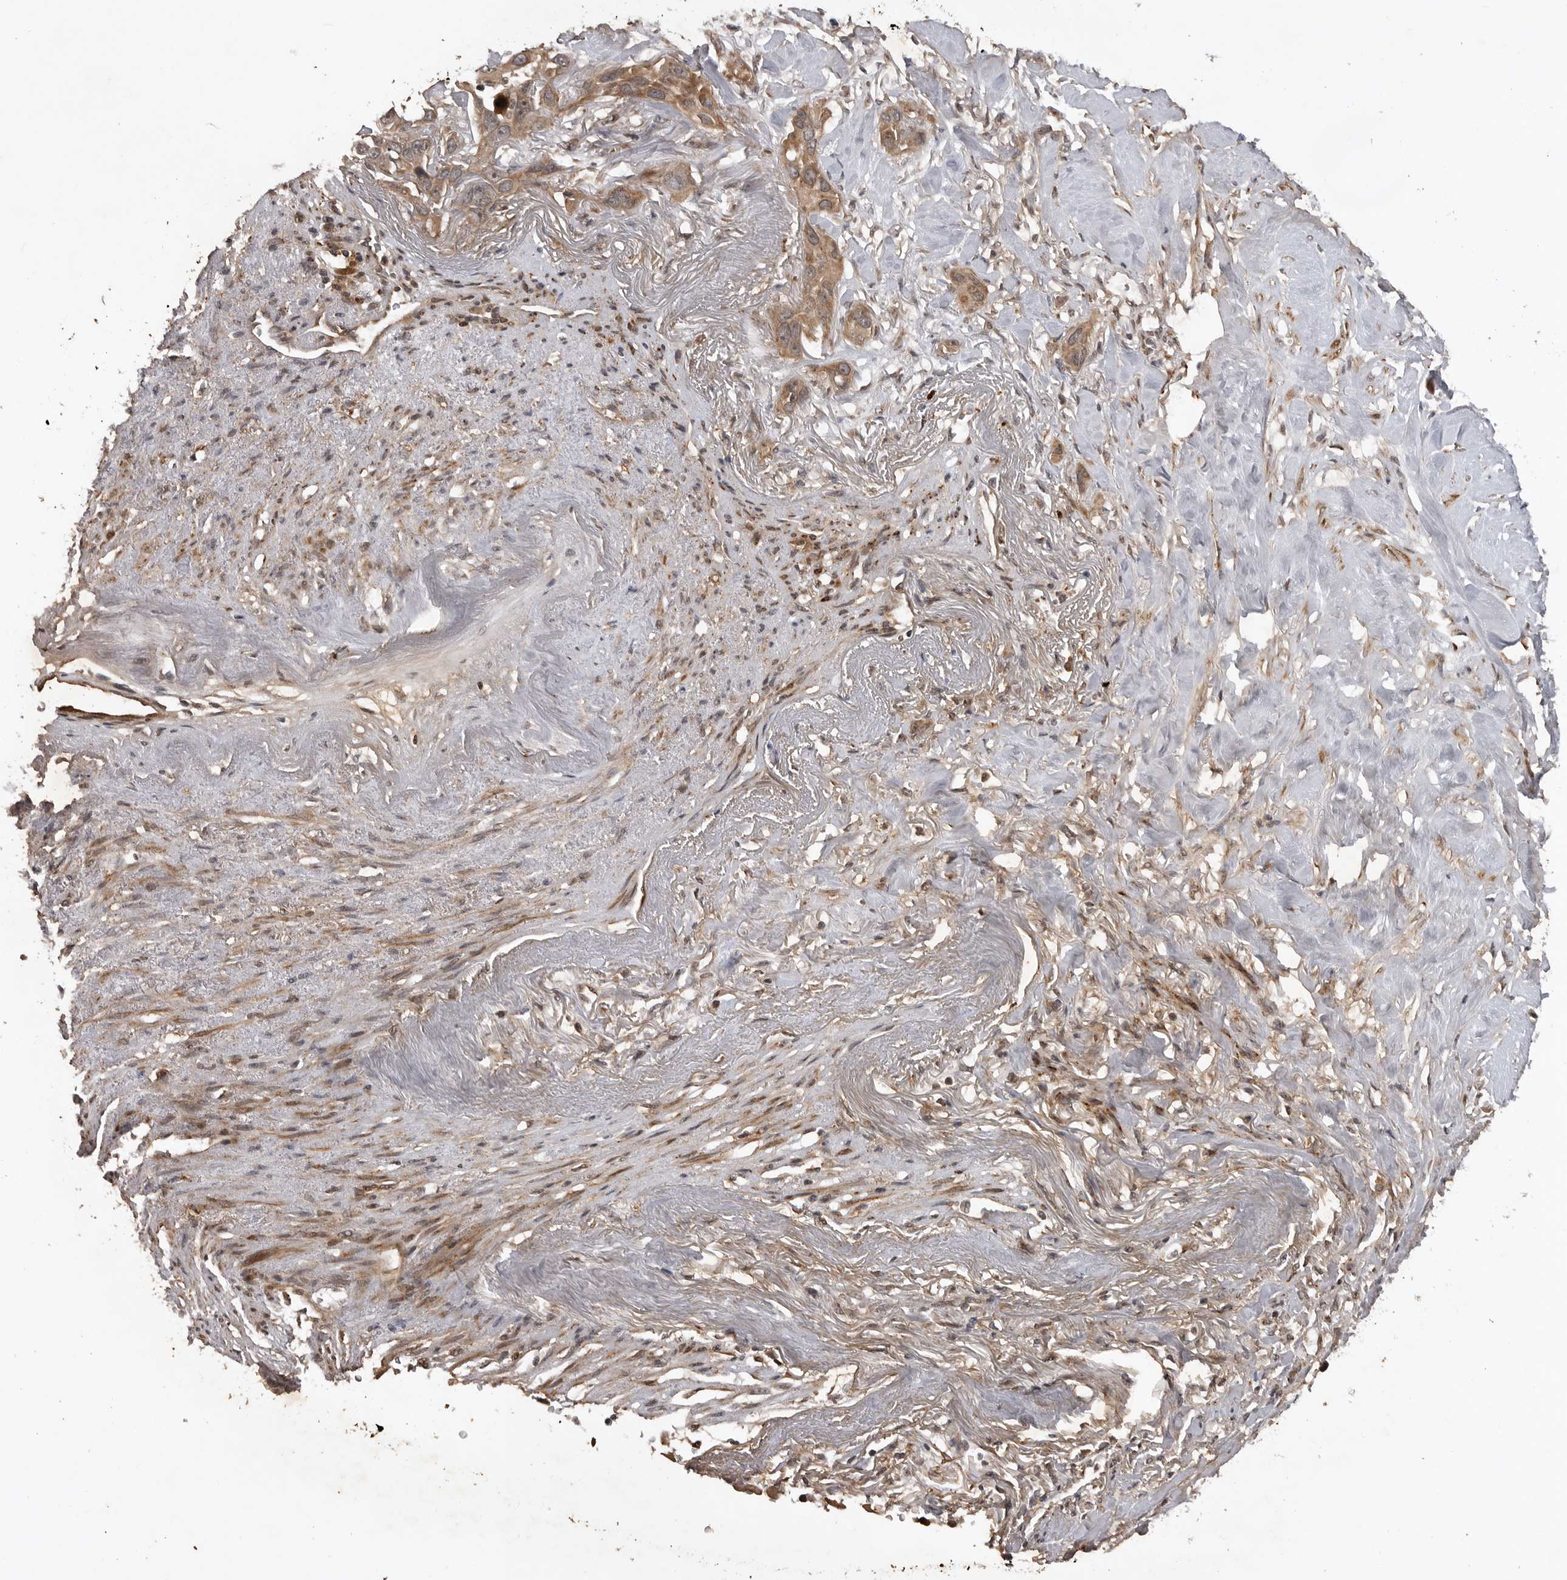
{"staining": {"intensity": "moderate", "quantity": ">75%", "location": "cytoplasmic/membranous"}, "tissue": "pancreatic cancer", "cell_type": "Tumor cells", "image_type": "cancer", "snomed": [{"axis": "morphology", "description": "Adenocarcinoma, NOS"}, {"axis": "topography", "description": "Pancreas"}], "caption": "There is medium levels of moderate cytoplasmic/membranous expression in tumor cells of pancreatic cancer (adenocarcinoma), as demonstrated by immunohistochemical staining (brown color).", "gene": "AKAP7", "patient": {"sex": "female", "age": 60}}